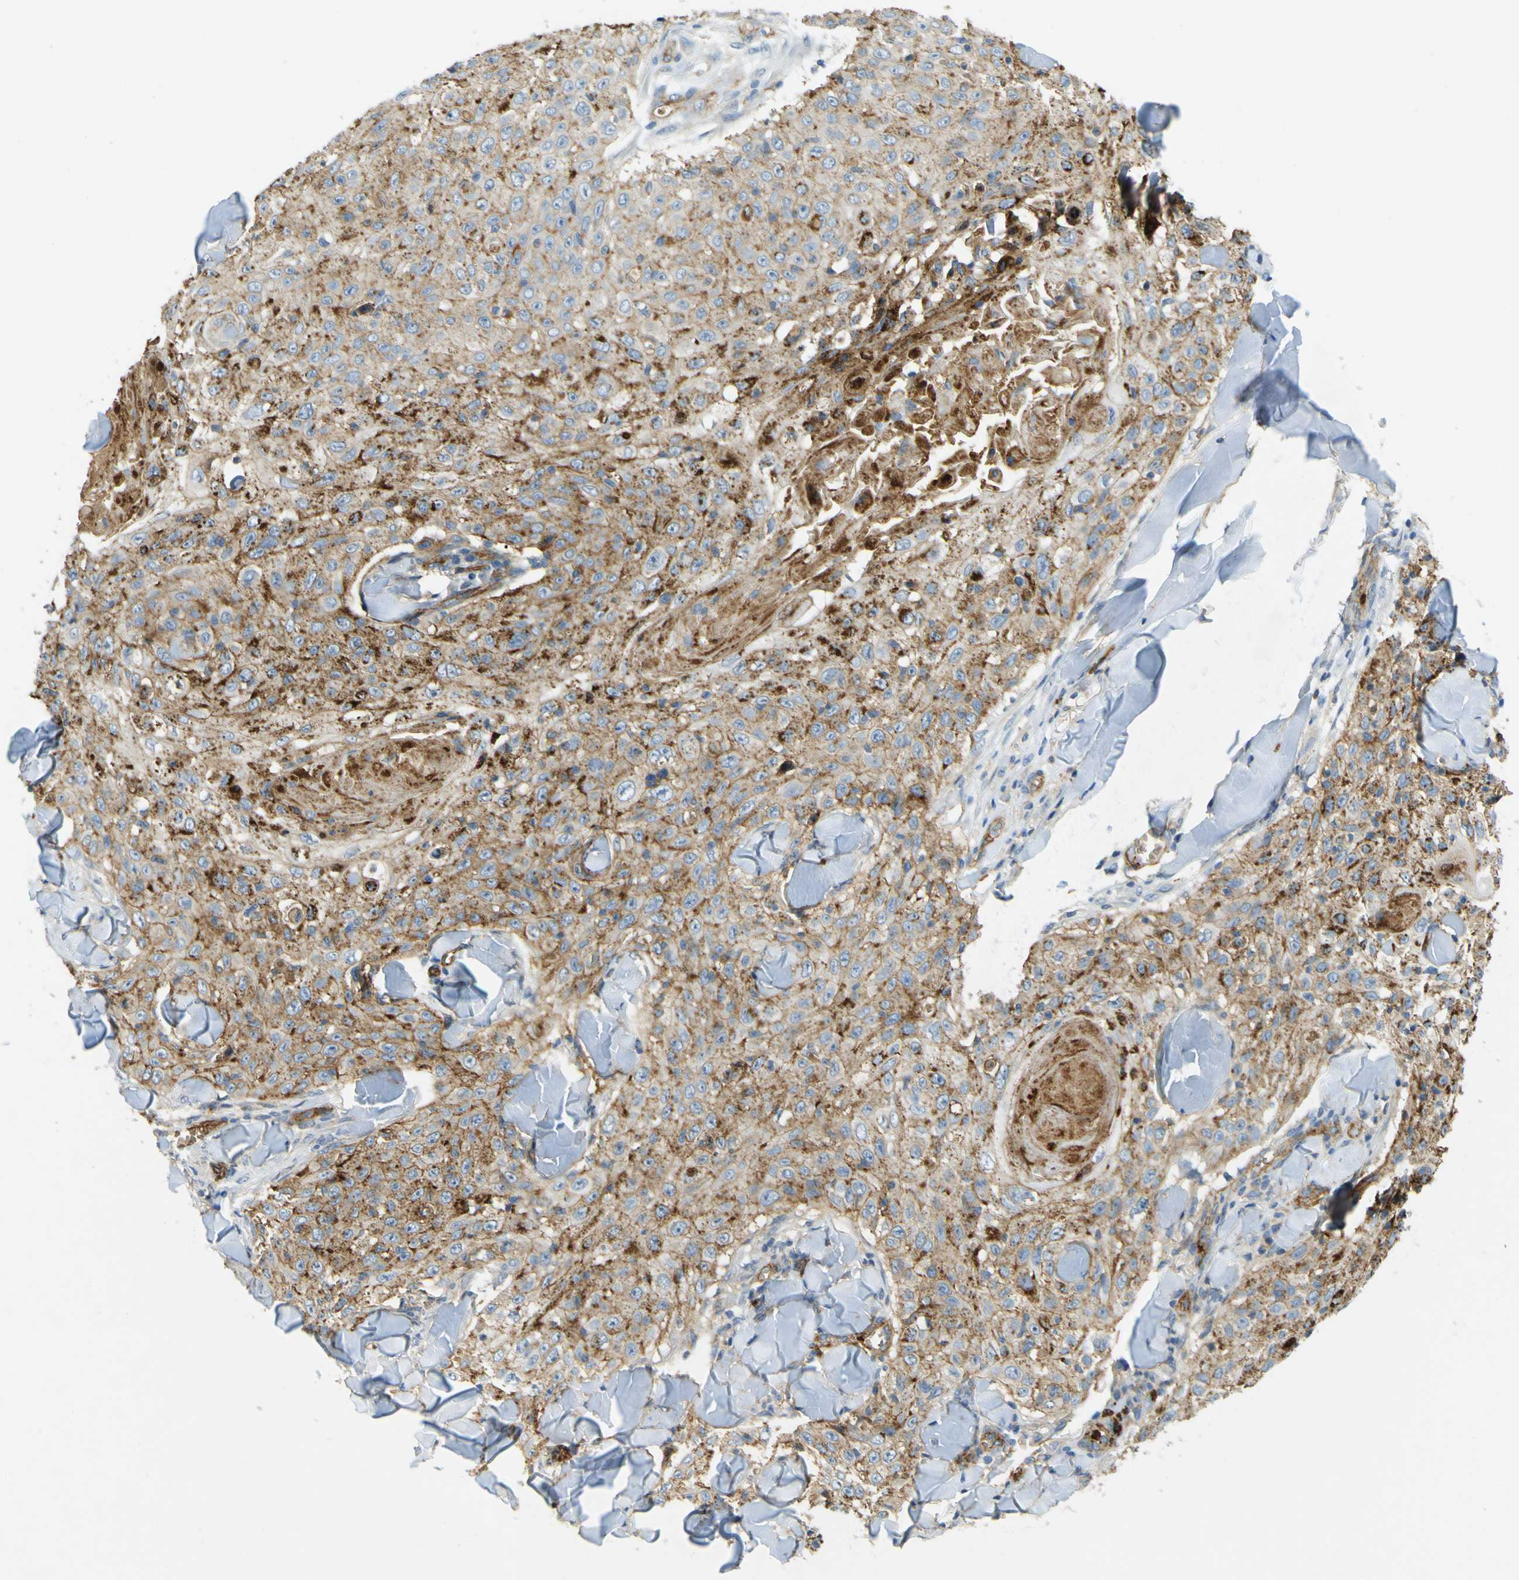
{"staining": {"intensity": "negative", "quantity": "none", "location": "none"}, "tissue": "skin cancer", "cell_type": "Tumor cells", "image_type": "cancer", "snomed": [{"axis": "morphology", "description": "Squamous cell carcinoma, NOS"}, {"axis": "topography", "description": "Skin"}], "caption": "The immunohistochemistry (IHC) histopathology image has no significant staining in tumor cells of skin cancer (squamous cell carcinoma) tissue. The staining was performed using DAB (3,3'-diaminobenzidine) to visualize the protein expression in brown, while the nuclei were stained in blue with hematoxylin (Magnification: 20x).", "gene": "PLXDC1", "patient": {"sex": "male", "age": 86}}